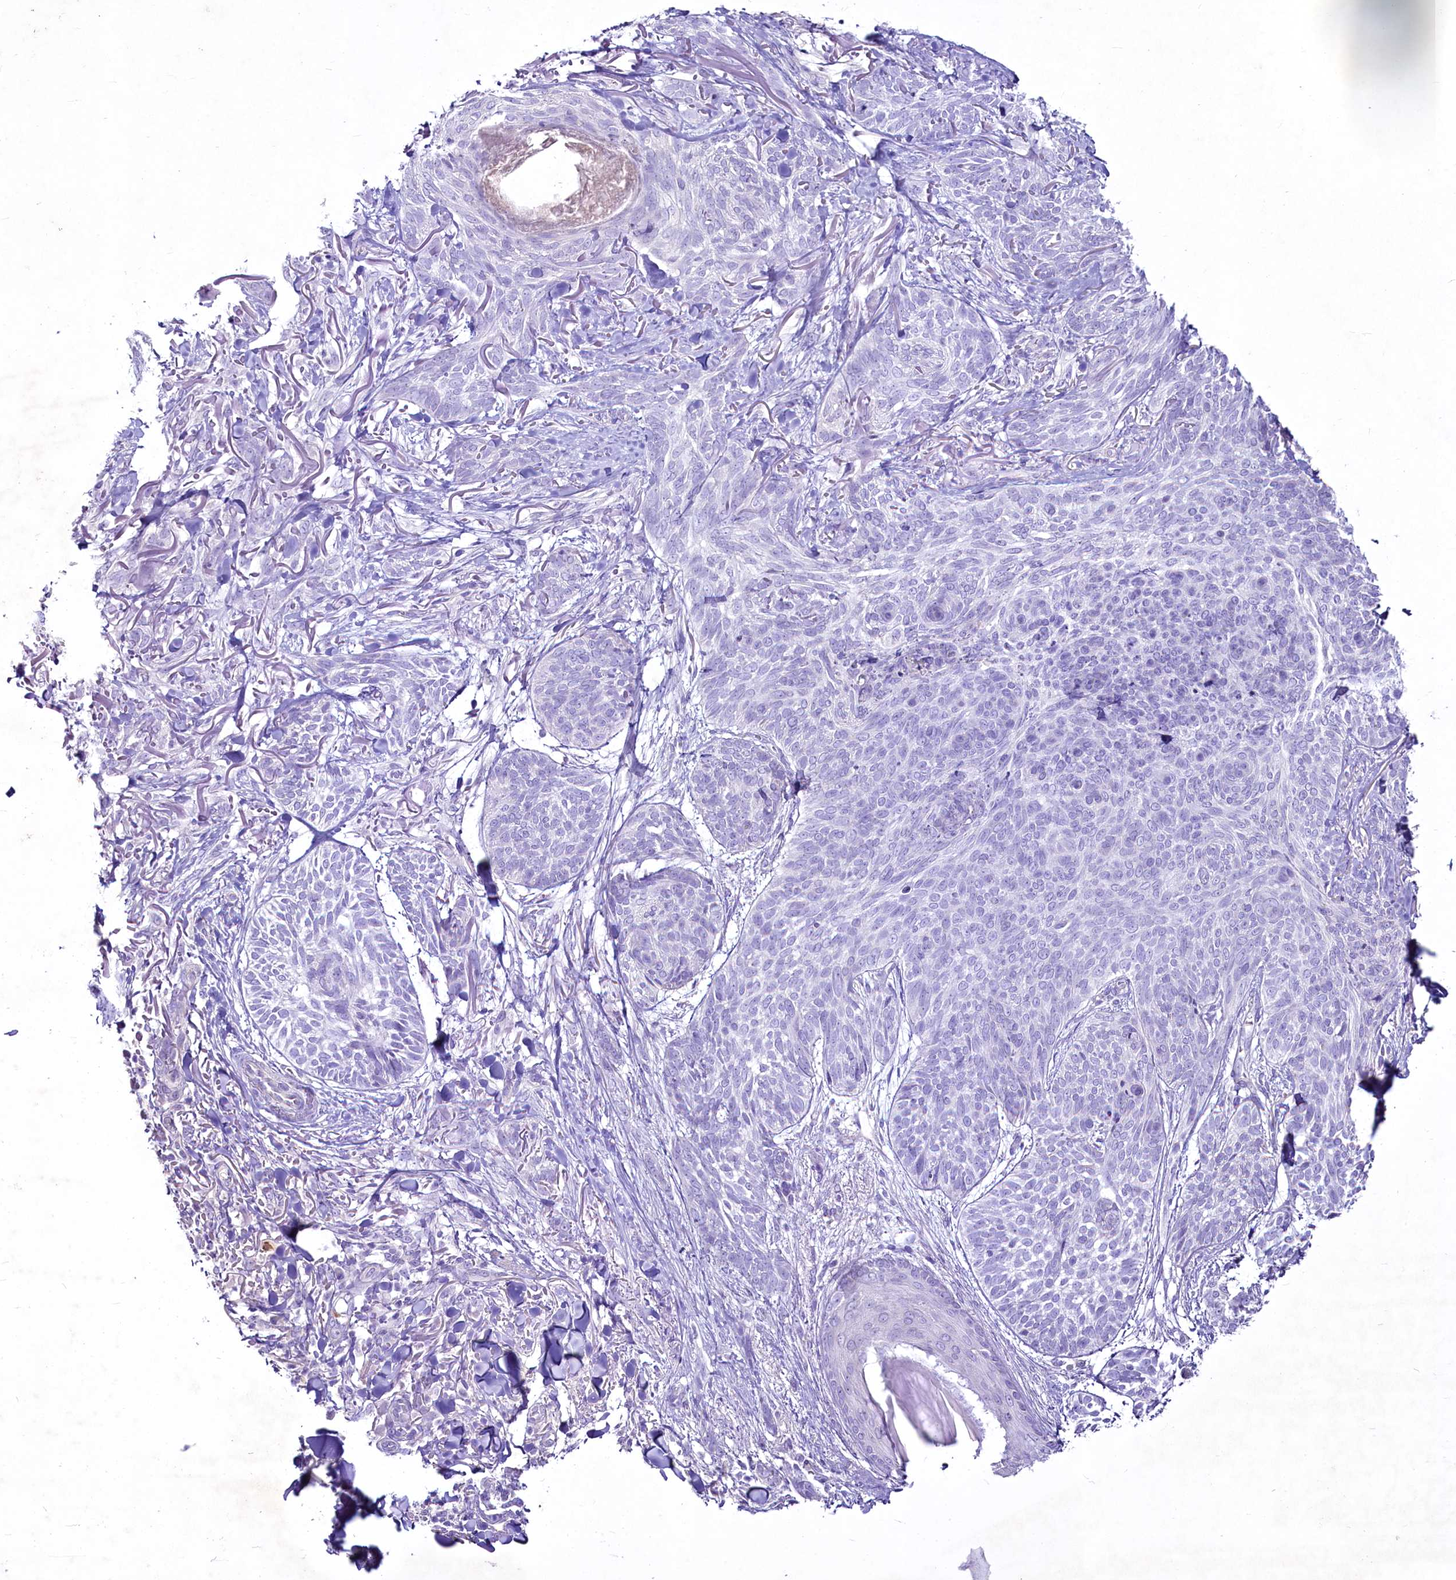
{"staining": {"intensity": "negative", "quantity": "none", "location": "none"}, "tissue": "skin cancer", "cell_type": "Tumor cells", "image_type": "cancer", "snomed": [{"axis": "morphology", "description": "Normal tissue, NOS"}, {"axis": "morphology", "description": "Basal cell carcinoma"}, {"axis": "topography", "description": "Skin"}], "caption": "A high-resolution photomicrograph shows immunohistochemistry staining of skin cancer (basal cell carcinoma), which displays no significant positivity in tumor cells.", "gene": "FAM209B", "patient": {"sex": "male", "age": 66}}